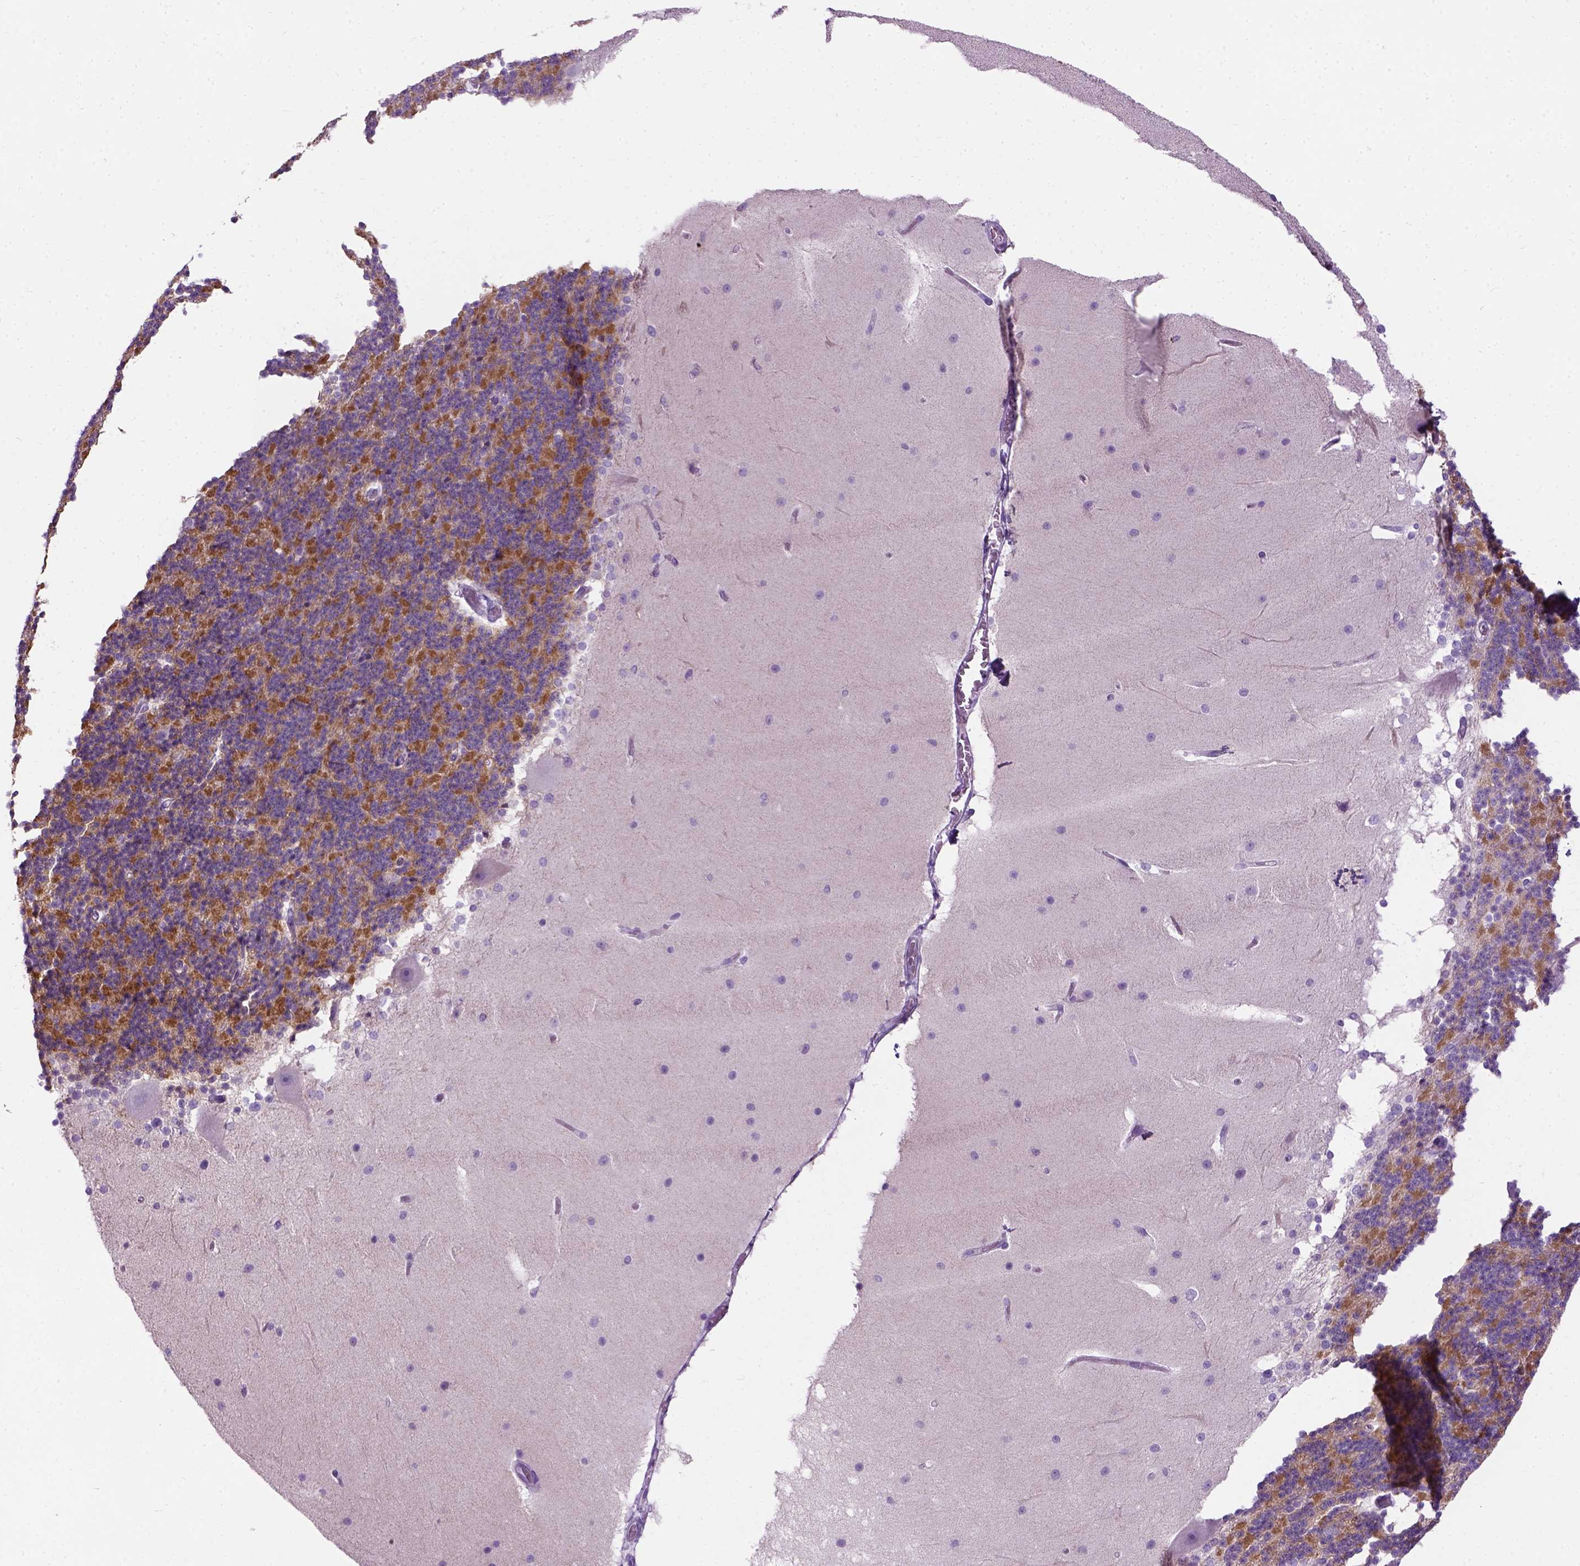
{"staining": {"intensity": "moderate", "quantity": "25%-75%", "location": "cytoplasmic/membranous"}, "tissue": "cerebellum", "cell_type": "Cells in granular layer", "image_type": "normal", "snomed": [{"axis": "morphology", "description": "Normal tissue, NOS"}, {"axis": "topography", "description": "Cerebellum"}], "caption": "Human cerebellum stained with a brown dye shows moderate cytoplasmic/membranous positive expression in approximately 25%-75% of cells in granular layer.", "gene": "GABRB2", "patient": {"sex": "female", "age": 19}}